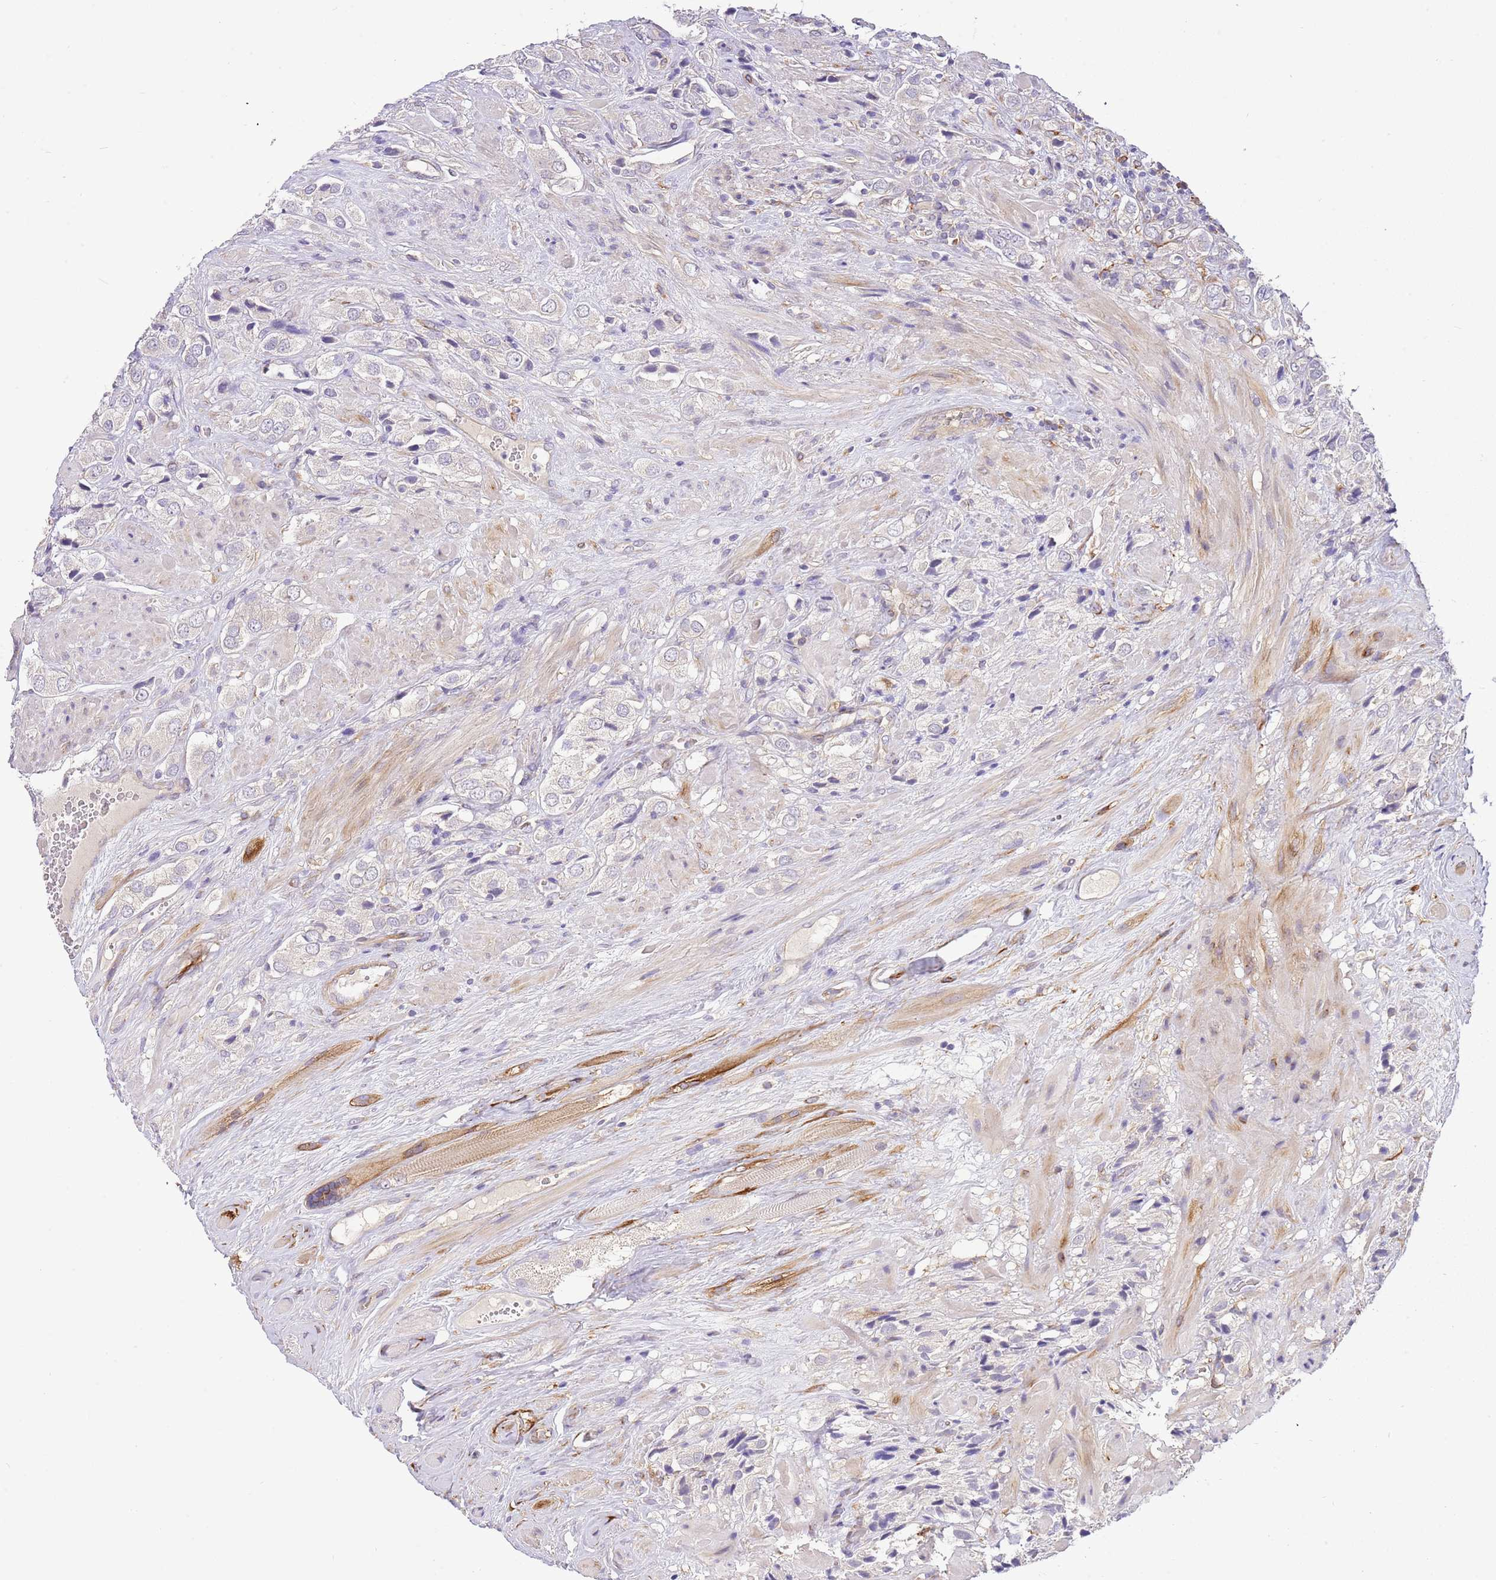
{"staining": {"intensity": "negative", "quantity": "none", "location": "none"}, "tissue": "prostate cancer", "cell_type": "Tumor cells", "image_type": "cancer", "snomed": [{"axis": "morphology", "description": "Adenocarcinoma, High grade"}, {"axis": "topography", "description": "Prostate and seminal vesicle, NOS"}], "caption": "Tumor cells show no significant protein positivity in prostate adenocarcinoma (high-grade).", "gene": "RFK", "patient": {"sex": "male", "age": 64}}